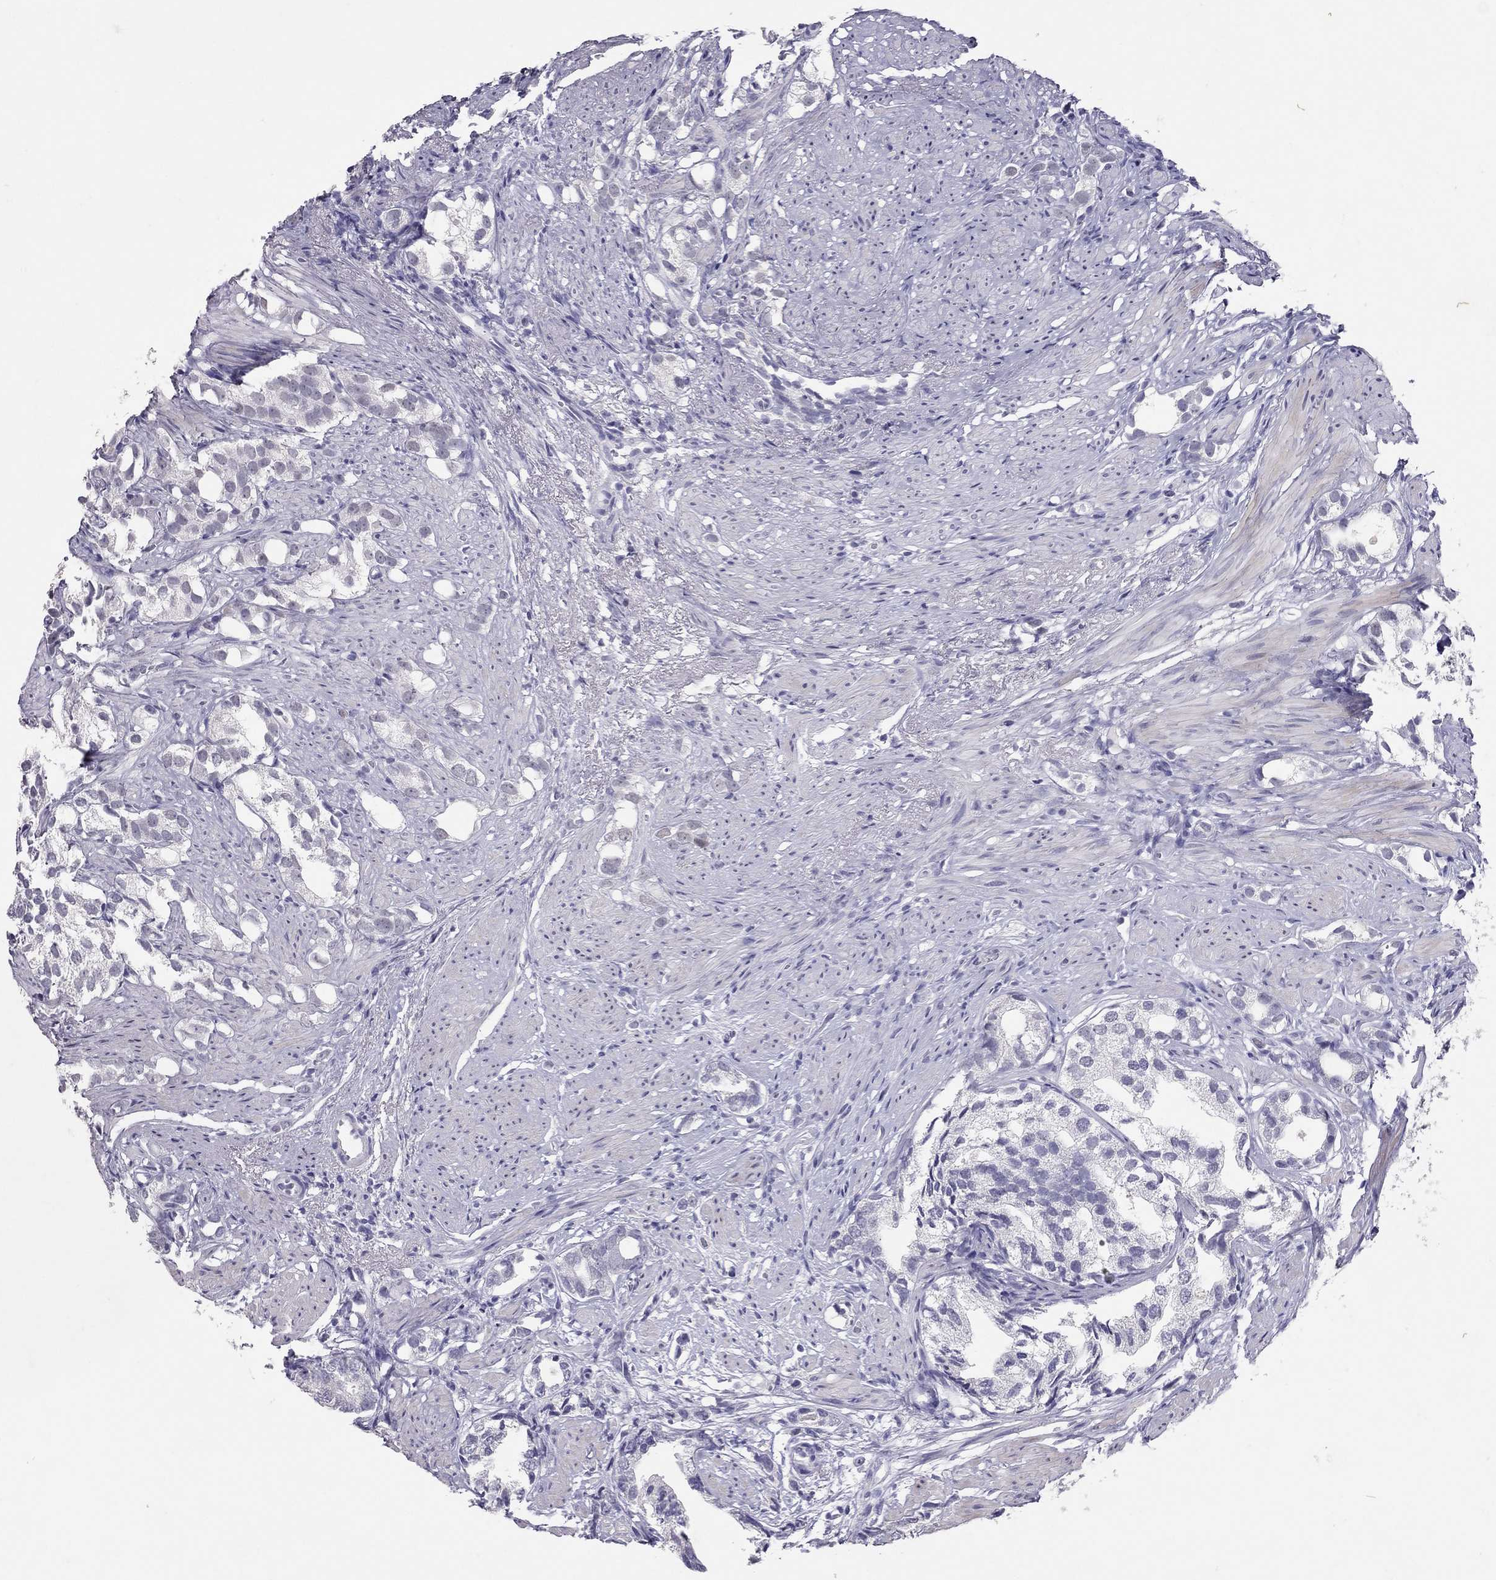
{"staining": {"intensity": "negative", "quantity": "none", "location": "none"}, "tissue": "prostate cancer", "cell_type": "Tumor cells", "image_type": "cancer", "snomed": [{"axis": "morphology", "description": "Adenocarcinoma, High grade"}, {"axis": "topography", "description": "Prostate"}], "caption": "The image shows no staining of tumor cells in prostate high-grade adenocarcinoma.", "gene": "PSMB11", "patient": {"sex": "male", "age": 82}}